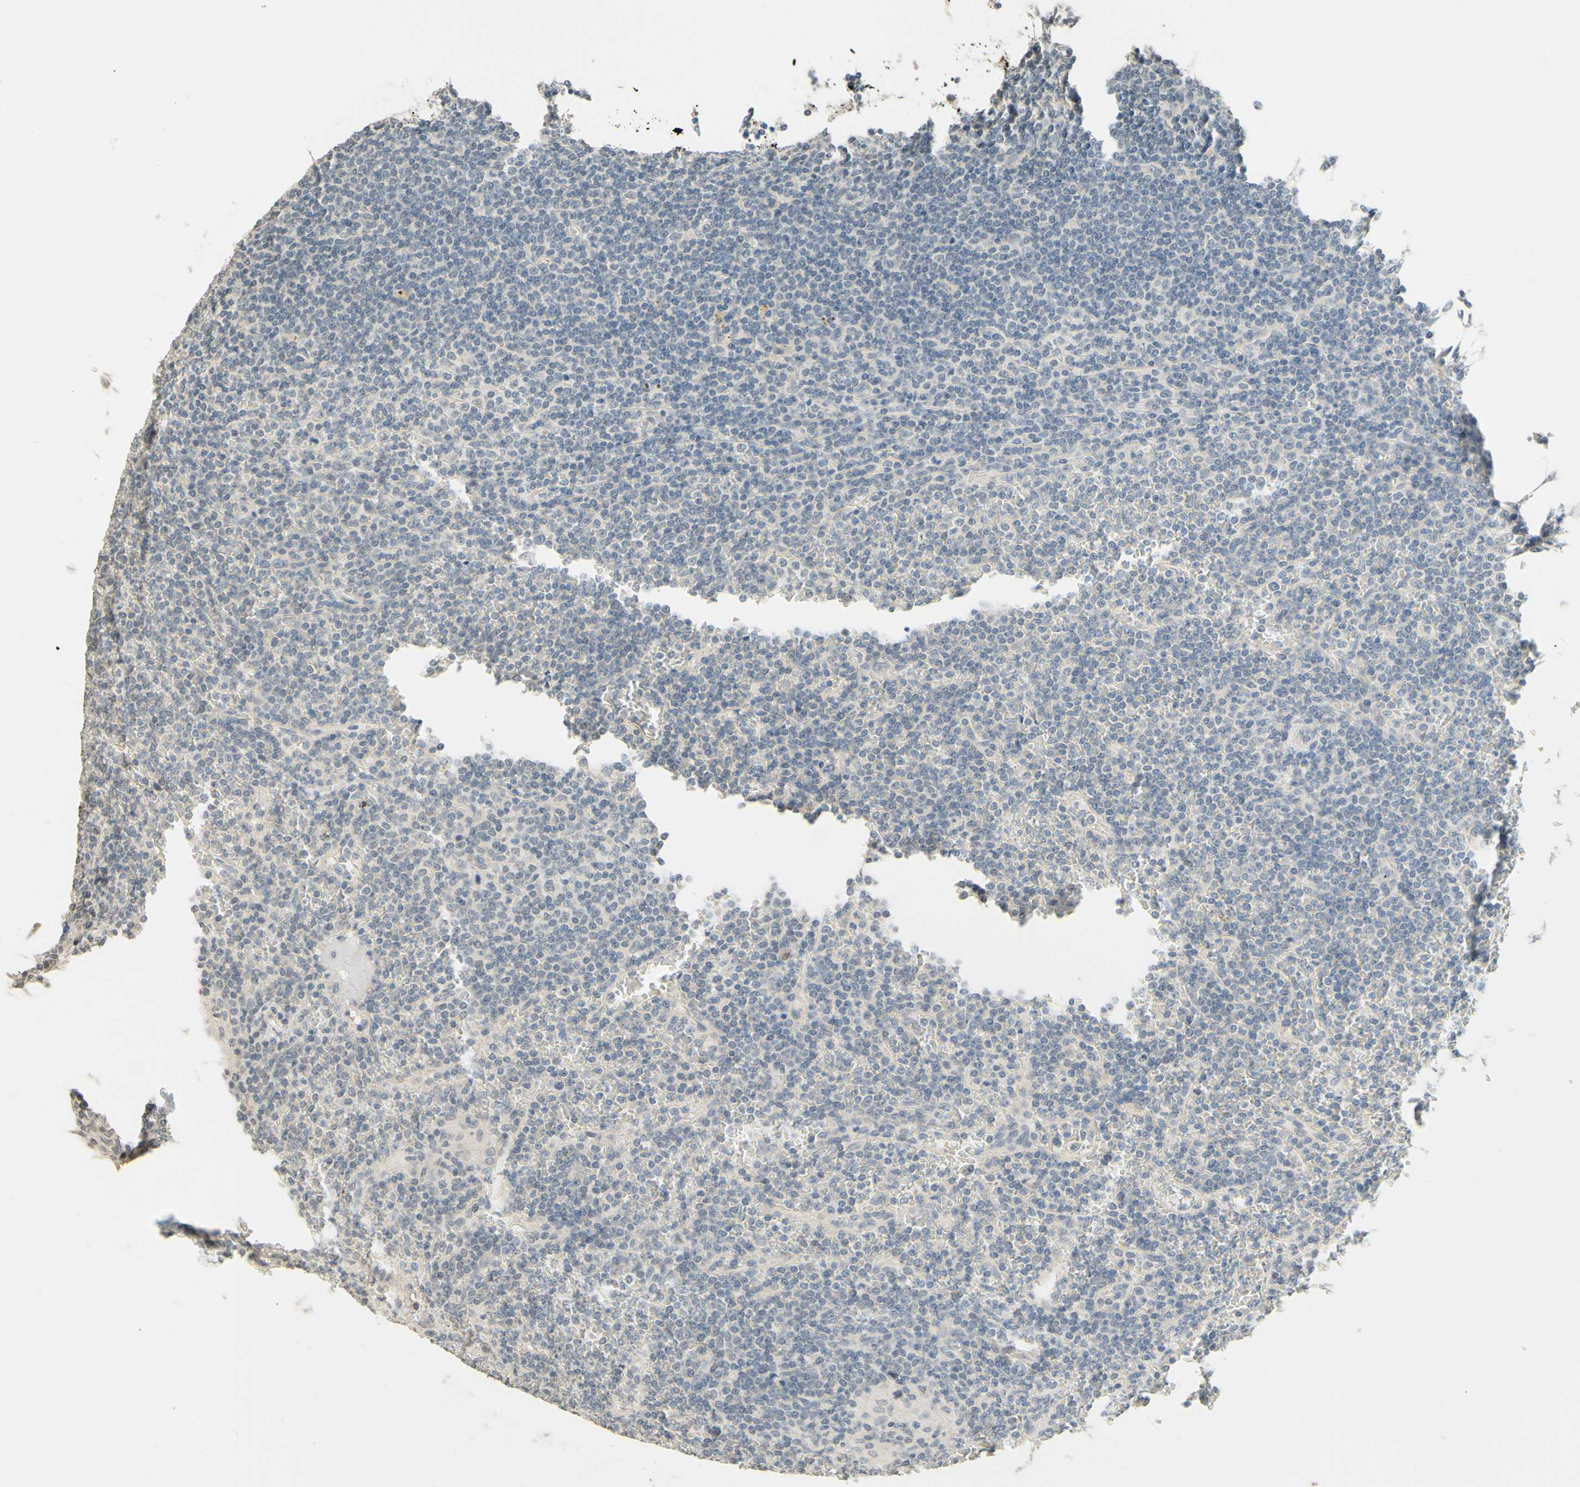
{"staining": {"intensity": "weak", "quantity": "<25%", "location": "cytoplasmic/membranous"}, "tissue": "lymphoma", "cell_type": "Tumor cells", "image_type": "cancer", "snomed": [{"axis": "morphology", "description": "Malignant lymphoma, non-Hodgkin's type, Low grade"}, {"axis": "topography", "description": "Spleen"}], "caption": "Protein analysis of low-grade malignant lymphoma, non-Hodgkin's type reveals no significant staining in tumor cells. Brightfield microscopy of IHC stained with DAB (3,3'-diaminobenzidine) (brown) and hematoxylin (blue), captured at high magnification.", "gene": "MAG", "patient": {"sex": "female", "age": 19}}